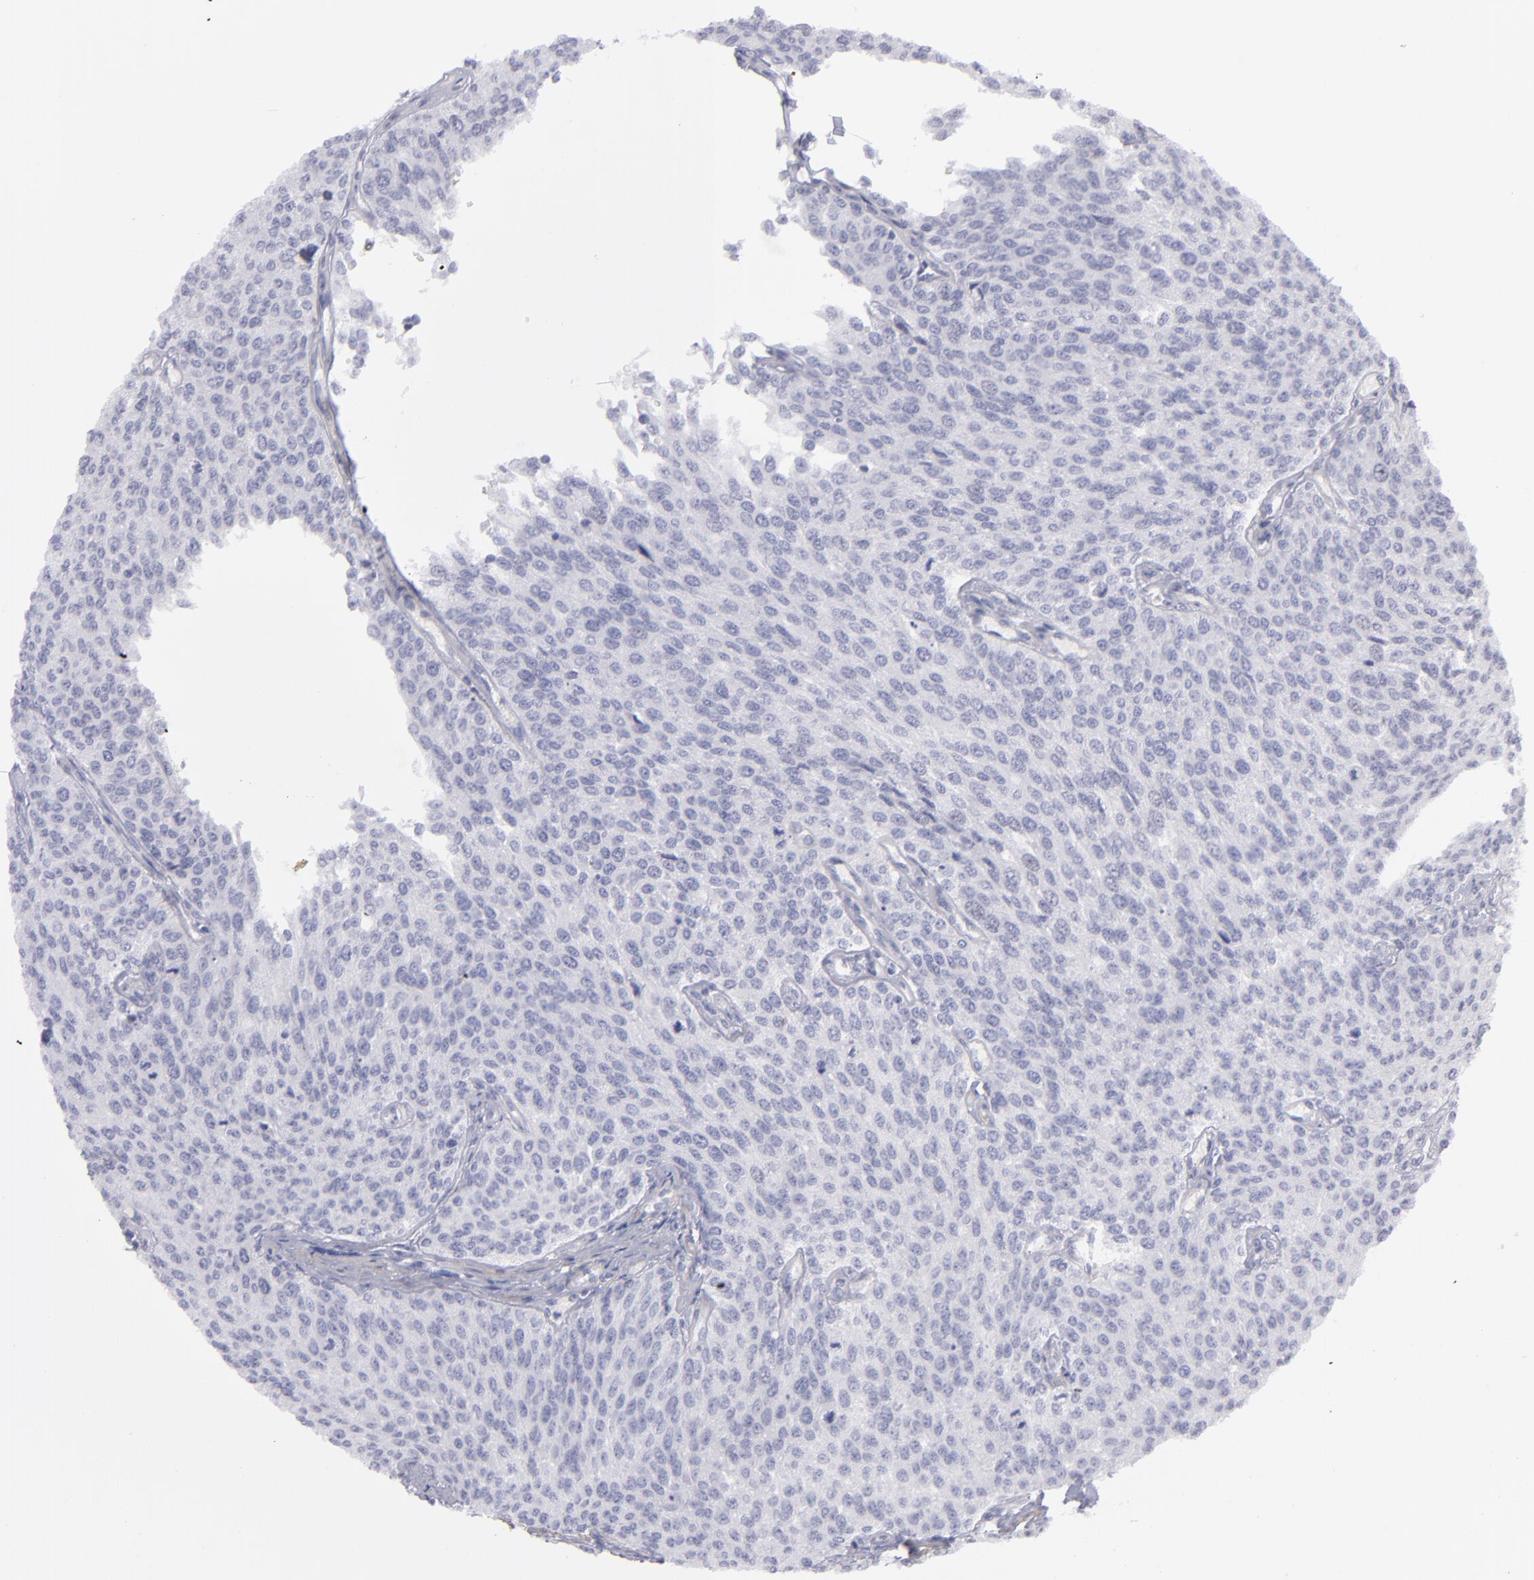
{"staining": {"intensity": "negative", "quantity": "none", "location": "none"}, "tissue": "urothelial cancer", "cell_type": "Tumor cells", "image_type": "cancer", "snomed": [{"axis": "morphology", "description": "Urothelial carcinoma, Low grade"}, {"axis": "topography", "description": "Urinary bladder"}], "caption": "IHC image of neoplastic tissue: human urothelial cancer stained with DAB reveals no significant protein expression in tumor cells. The staining was performed using DAB (3,3'-diaminobenzidine) to visualize the protein expression in brown, while the nuclei were stained in blue with hematoxylin (Magnification: 20x).", "gene": "MYH11", "patient": {"sex": "female", "age": 73}}